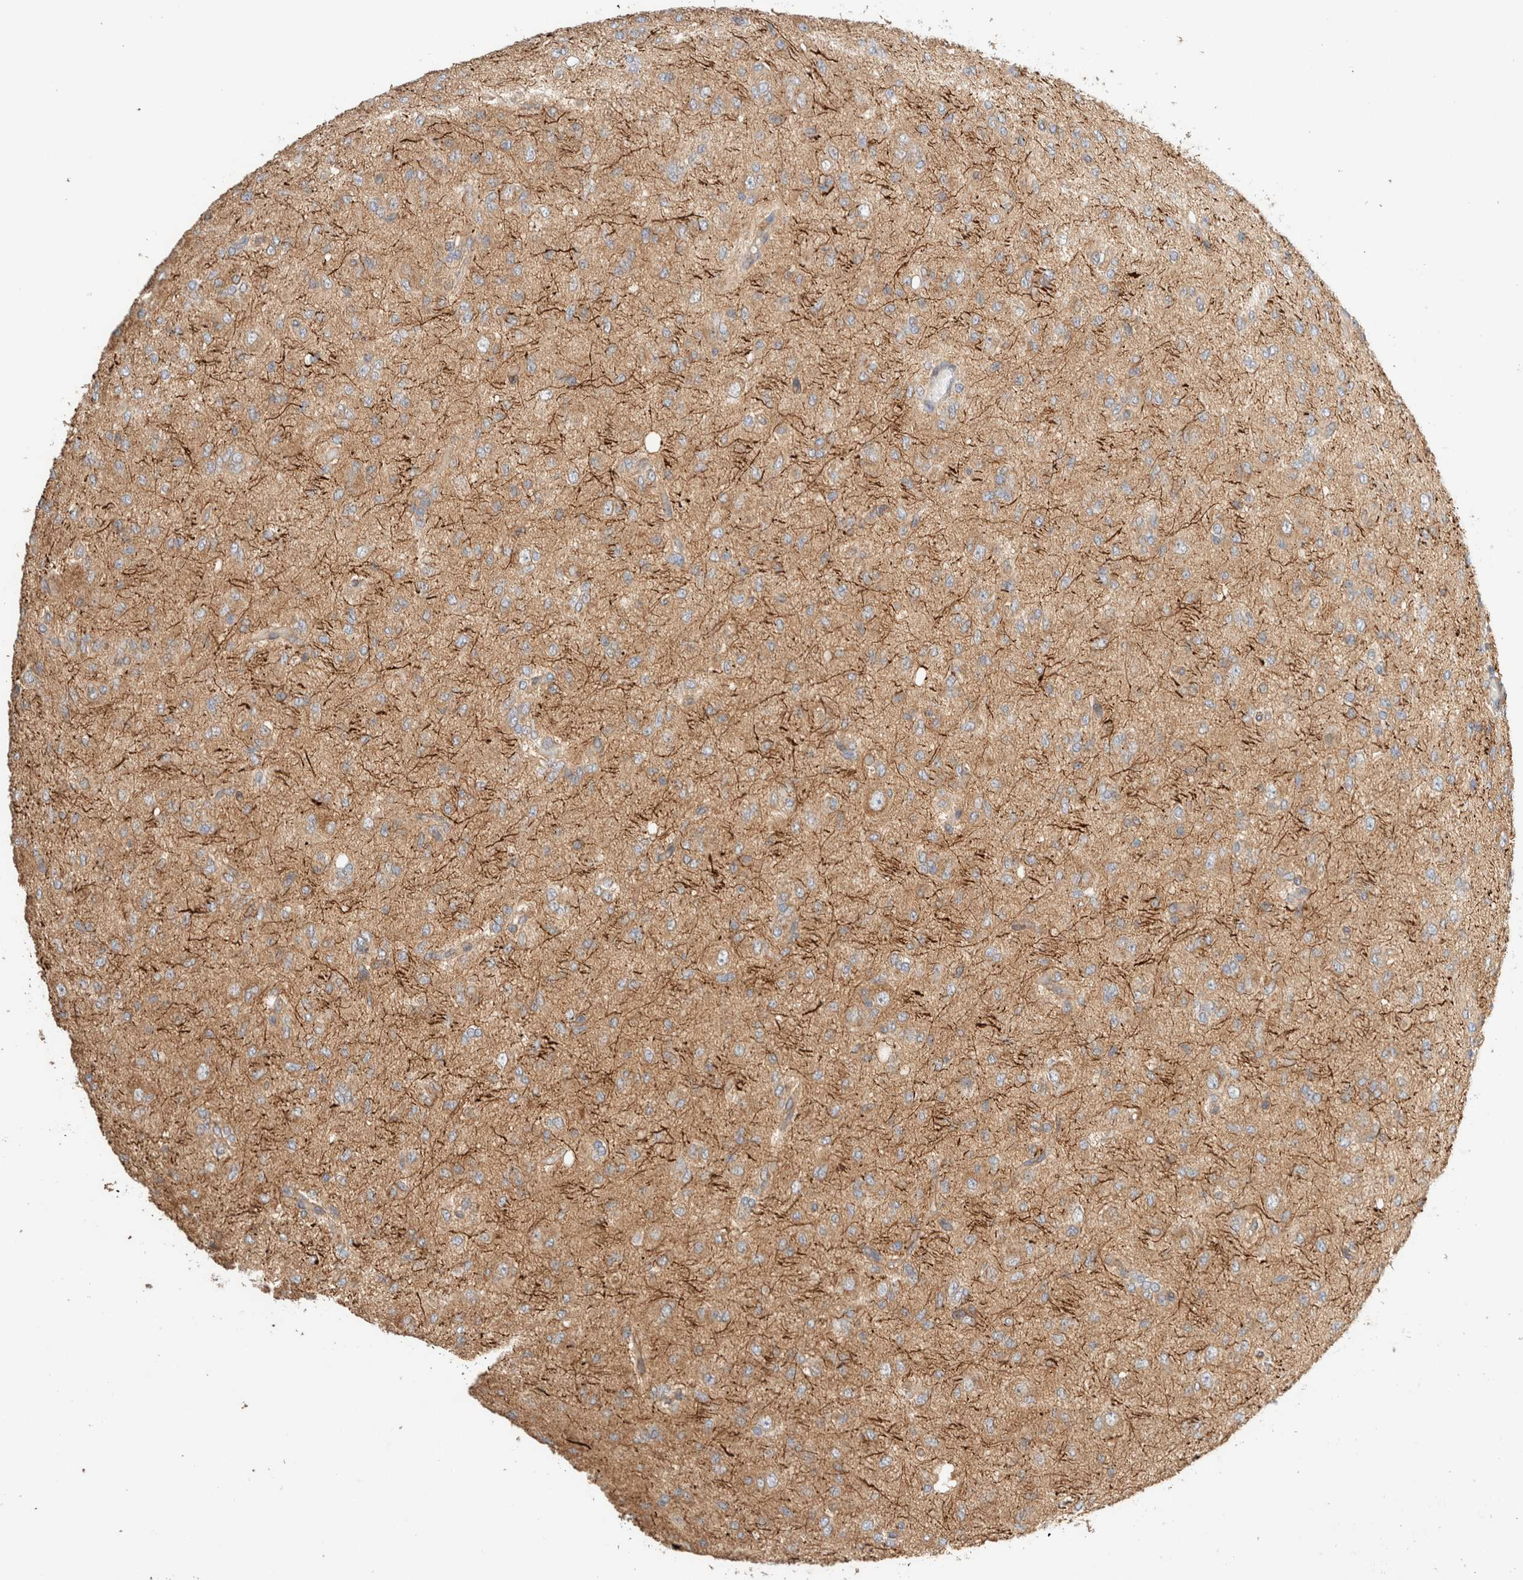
{"staining": {"intensity": "weak", "quantity": "25%-75%", "location": "cytoplasmic/membranous"}, "tissue": "glioma", "cell_type": "Tumor cells", "image_type": "cancer", "snomed": [{"axis": "morphology", "description": "Glioma, malignant, High grade"}, {"axis": "topography", "description": "Brain"}], "caption": "Glioma stained with a brown dye shows weak cytoplasmic/membranous positive positivity in about 25%-75% of tumor cells.", "gene": "B3GNTL1", "patient": {"sex": "female", "age": 59}}